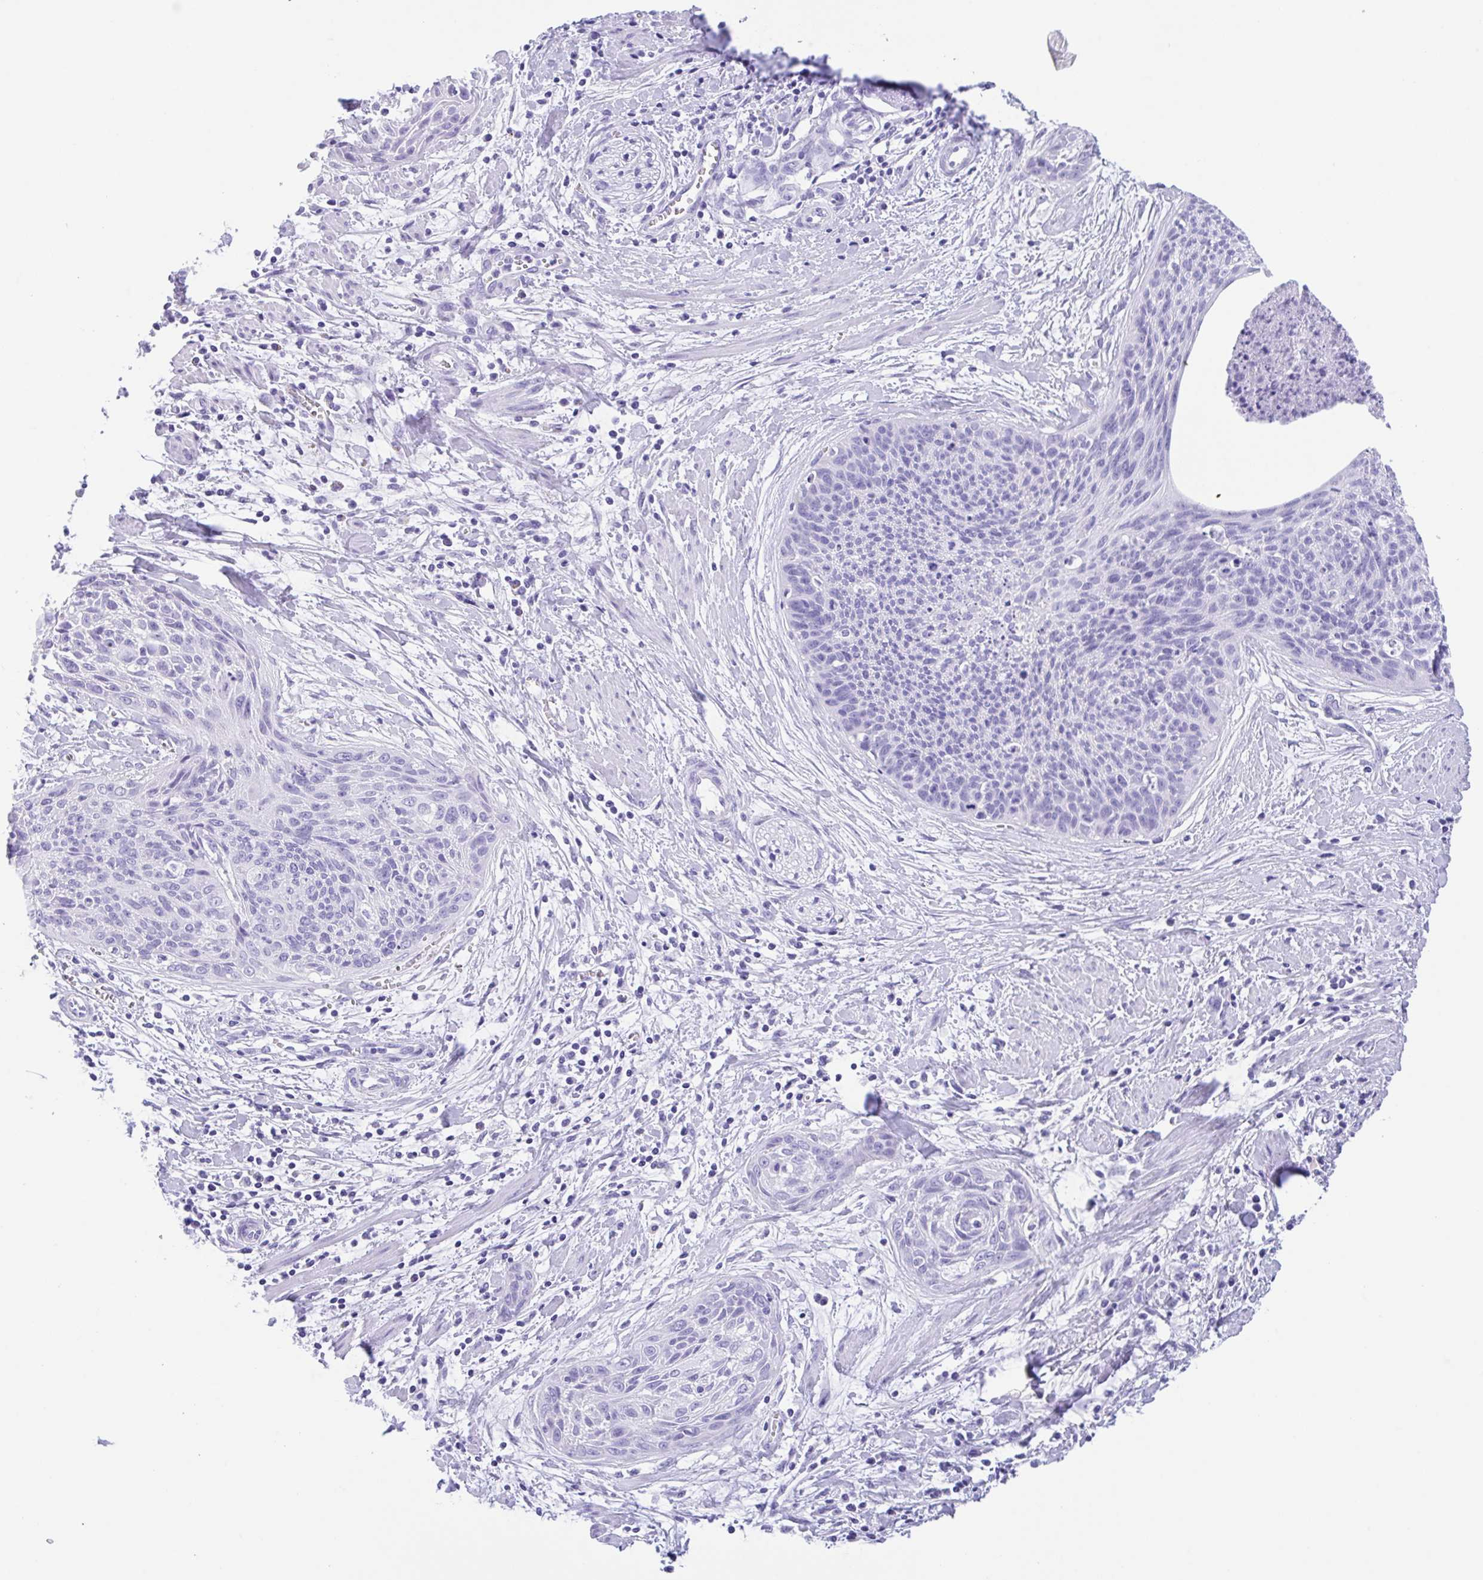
{"staining": {"intensity": "negative", "quantity": "none", "location": "none"}, "tissue": "cervical cancer", "cell_type": "Tumor cells", "image_type": "cancer", "snomed": [{"axis": "morphology", "description": "Squamous cell carcinoma, NOS"}, {"axis": "topography", "description": "Cervix"}], "caption": "This is an immunohistochemistry image of human cervical cancer (squamous cell carcinoma). There is no staining in tumor cells.", "gene": "CPA1", "patient": {"sex": "female", "age": 55}}